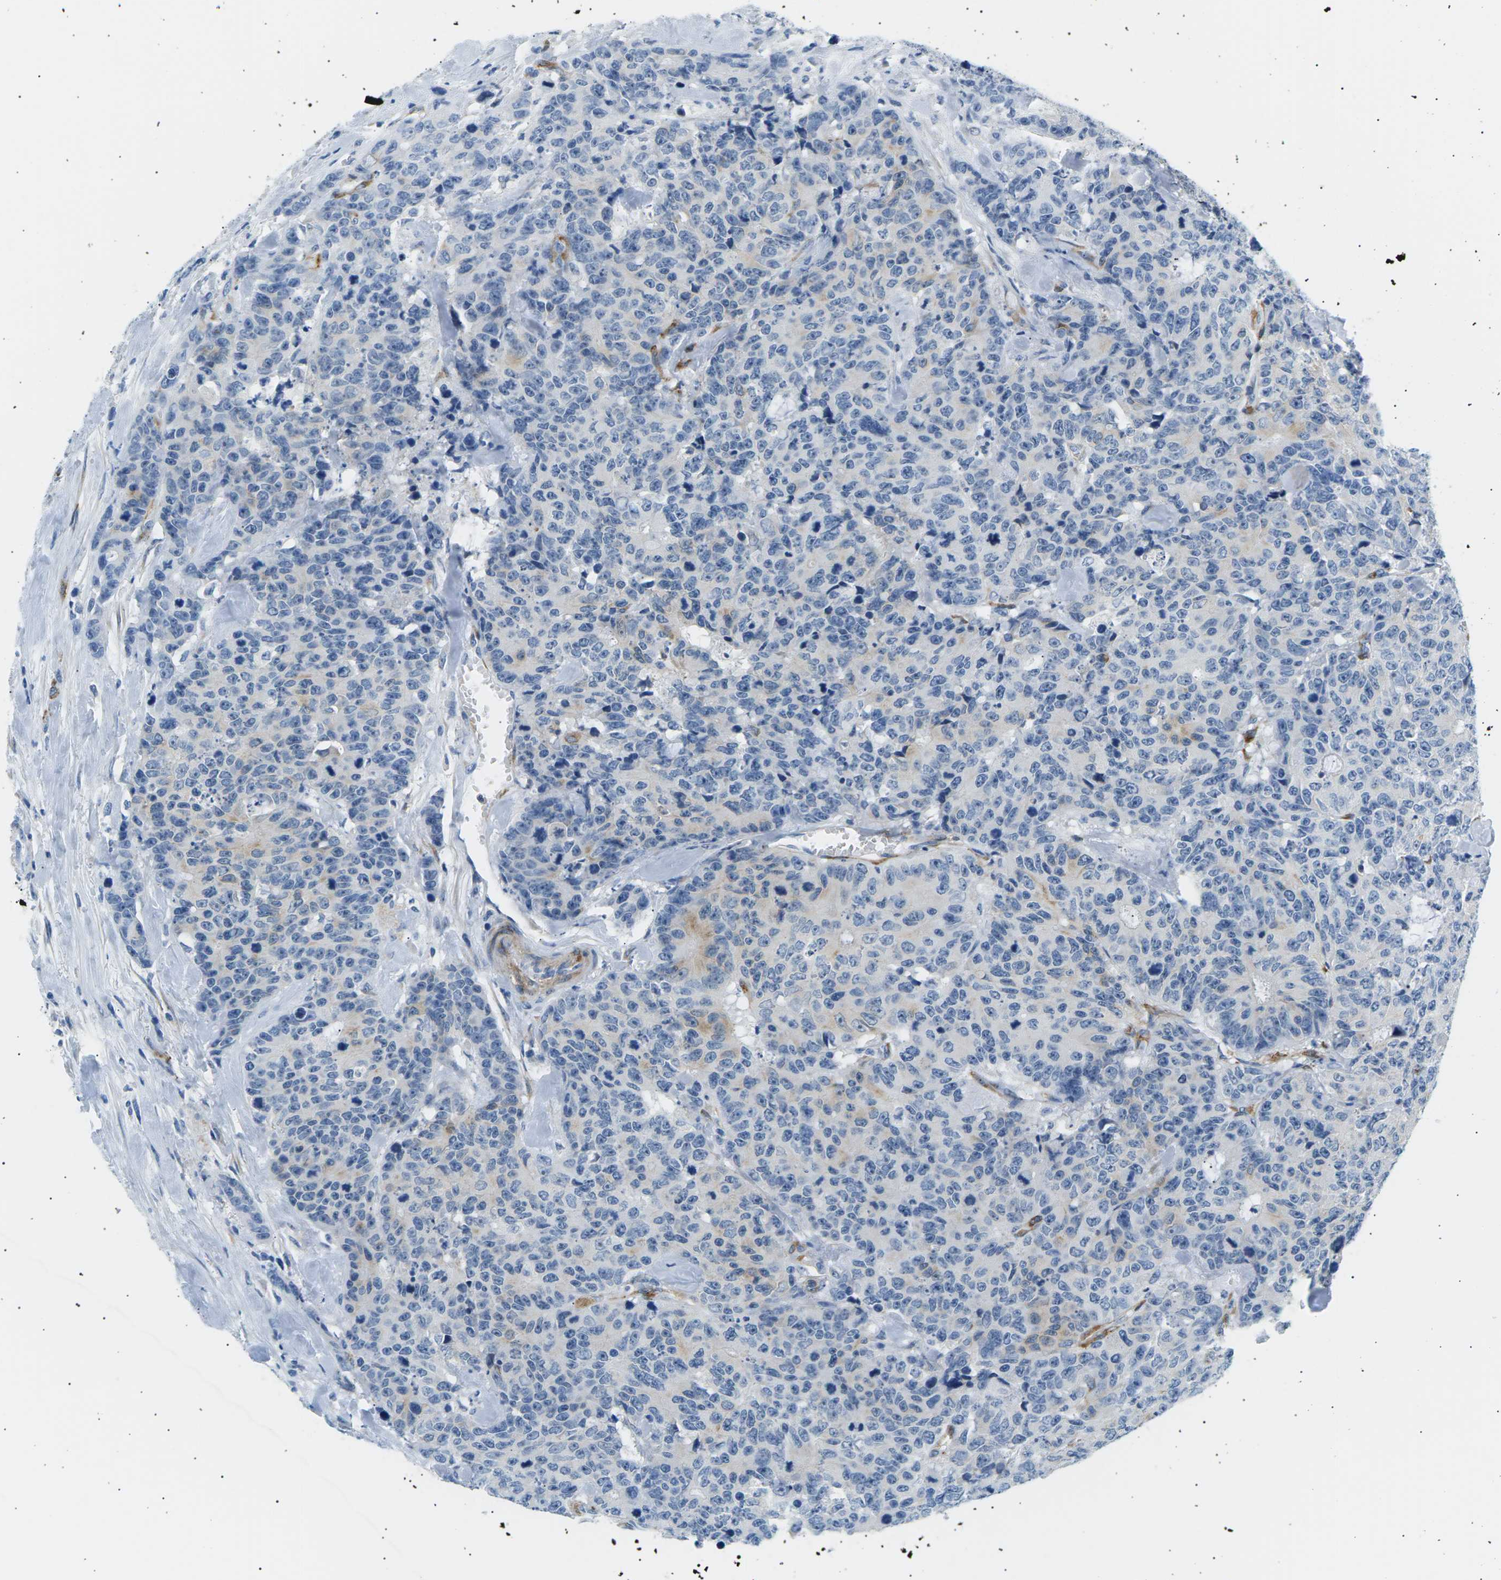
{"staining": {"intensity": "weak", "quantity": "<25%", "location": "cytoplasmic/membranous"}, "tissue": "colorectal cancer", "cell_type": "Tumor cells", "image_type": "cancer", "snomed": [{"axis": "morphology", "description": "Adenocarcinoma, NOS"}, {"axis": "topography", "description": "Colon"}], "caption": "Immunohistochemistry (IHC) micrograph of human colorectal adenocarcinoma stained for a protein (brown), which shows no positivity in tumor cells.", "gene": "SEPTIN5", "patient": {"sex": "female", "age": 86}}